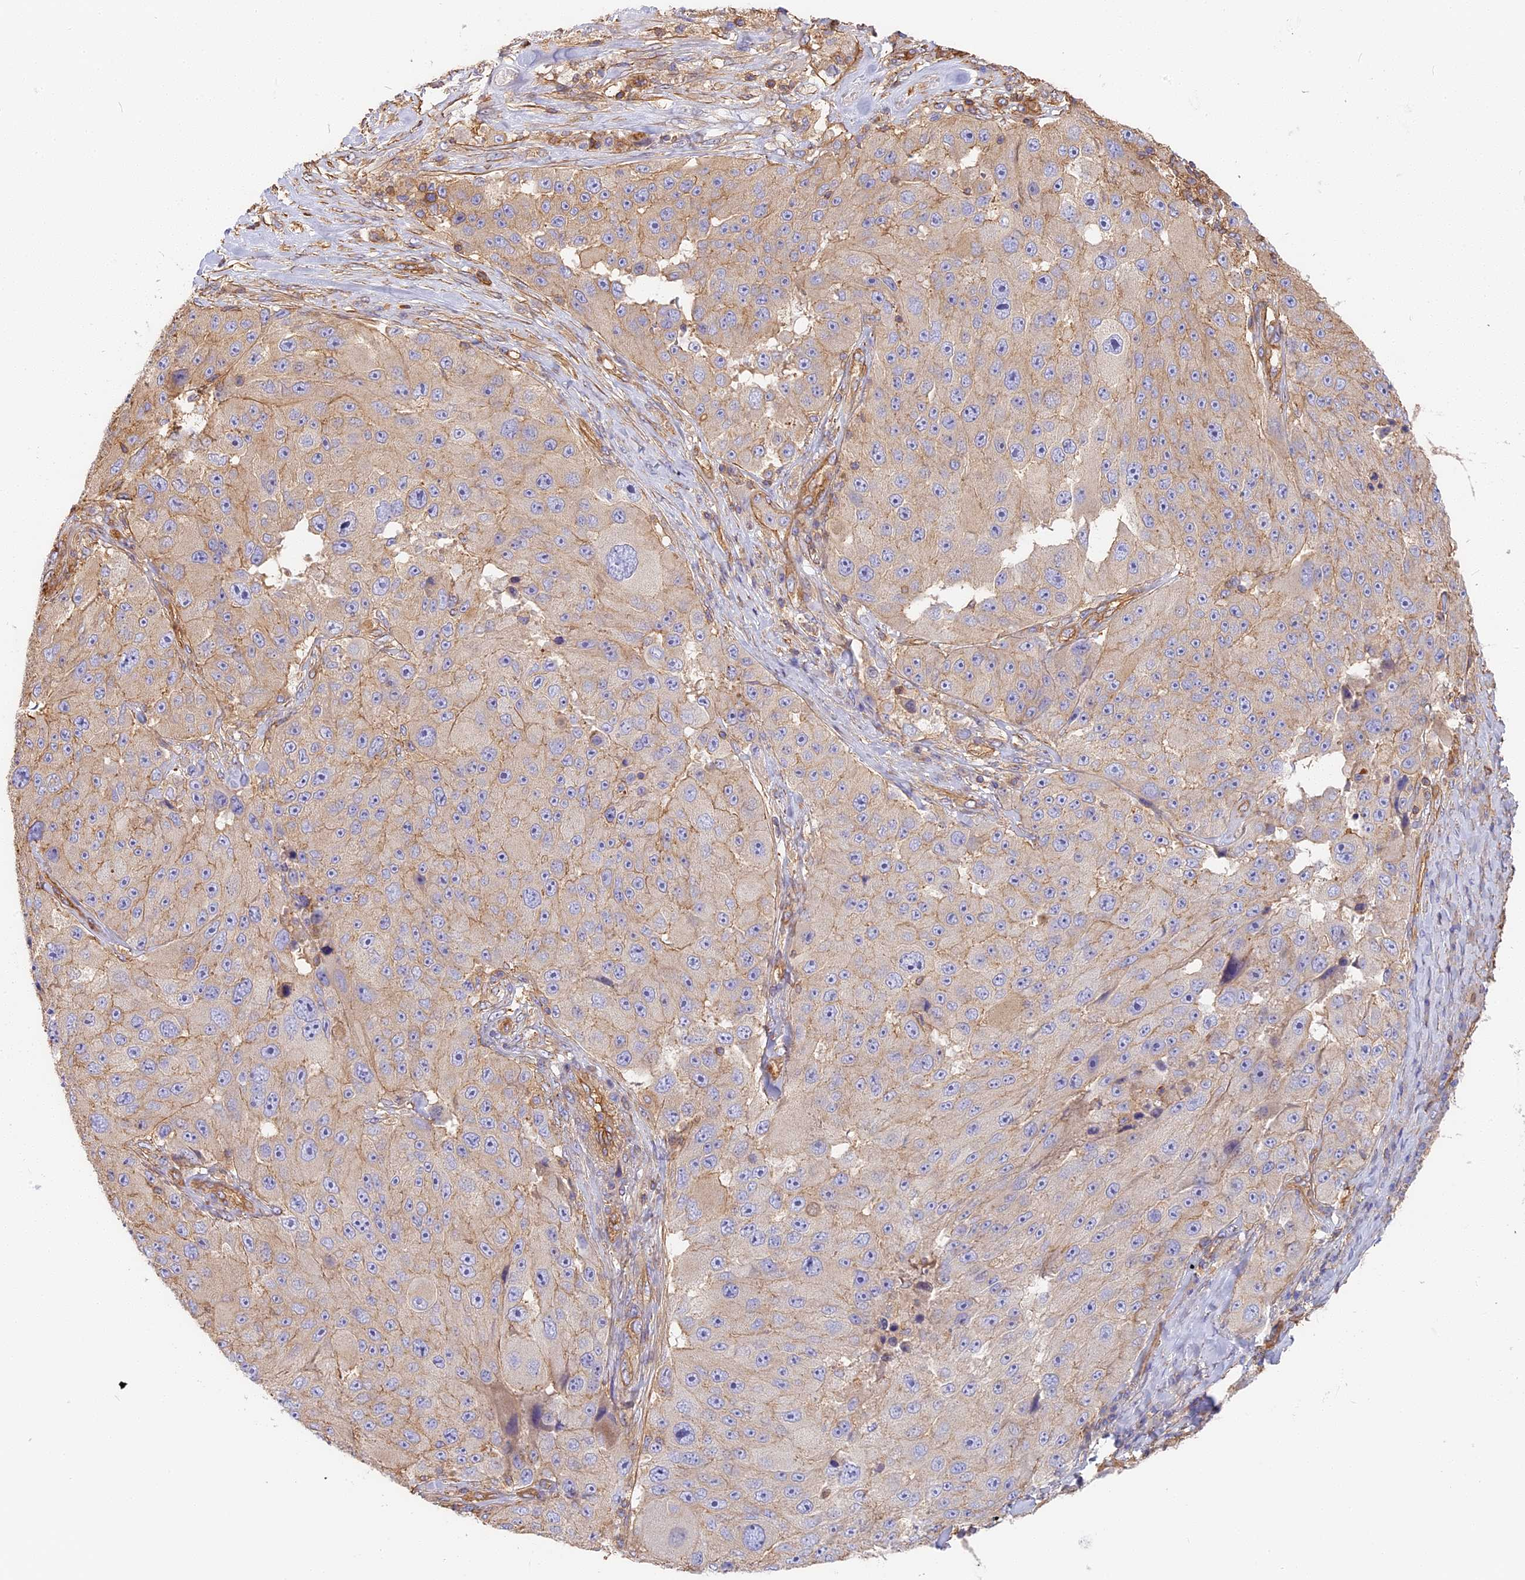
{"staining": {"intensity": "weak", "quantity": "<25%", "location": "cytoplasmic/membranous"}, "tissue": "melanoma", "cell_type": "Tumor cells", "image_type": "cancer", "snomed": [{"axis": "morphology", "description": "Malignant melanoma, Metastatic site"}, {"axis": "topography", "description": "Lymph node"}], "caption": "Tumor cells show no significant protein positivity in malignant melanoma (metastatic site). The staining was performed using DAB (3,3'-diaminobenzidine) to visualize the protein expression in brown, while the nuclei were stained in blue with hematoxylin (Magnification: 20x).", "gene": "VPS18", "patient": {"sex": "male", "age": 62}}